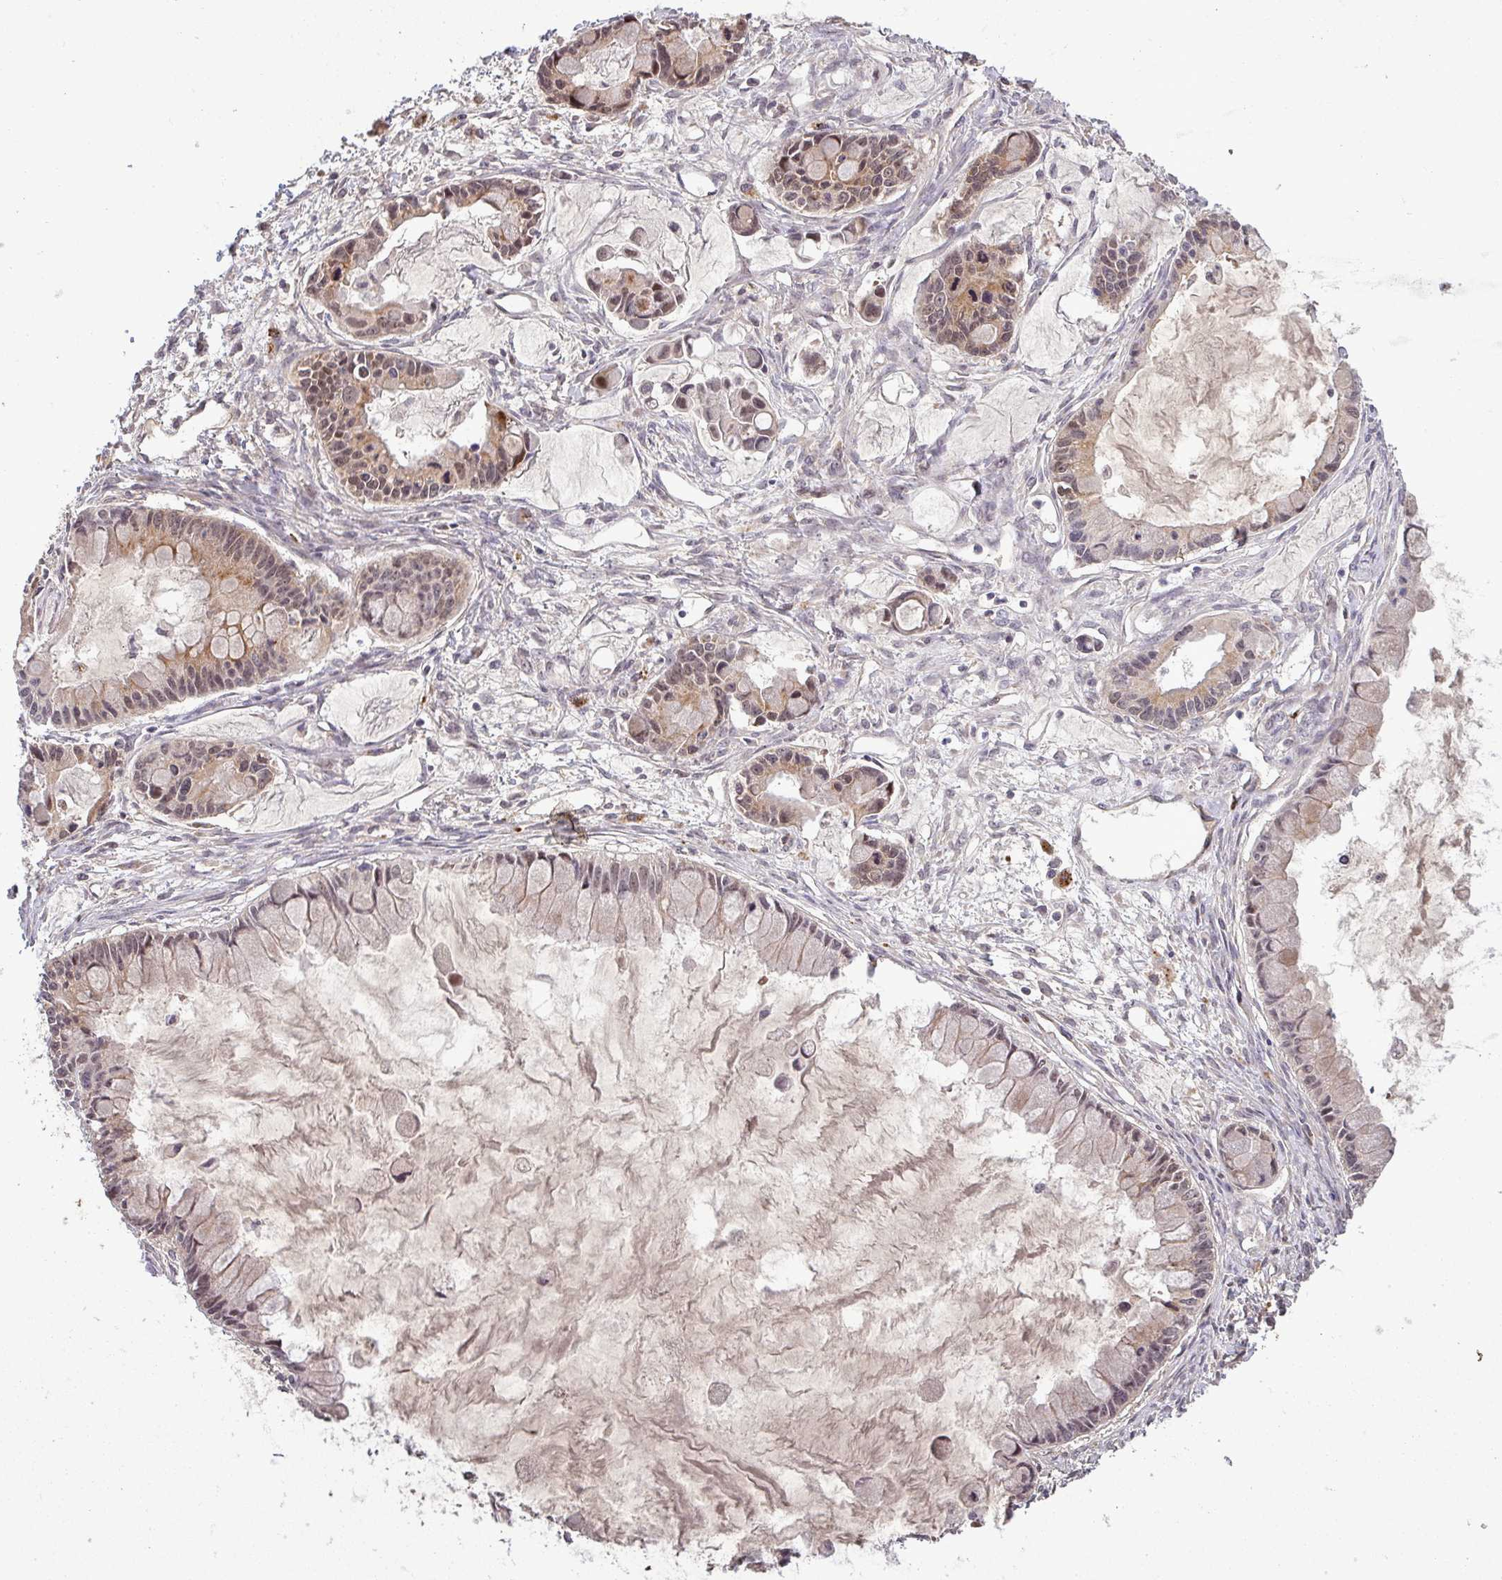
{"staining": {"intensity": "moderate", "quantity": ">75%", "location": "cytoplasmic/membranous,nuclear"}, "tissue": "ovarian cancer", "cell_type": "Tumor cells", "image_type": "cancer", "snomed": [{"axis": "morphology", "description": "Cystadenocarcinoma, mucinous, NOS"}, {"axis": "topography", "description": "Ovary"}], "caption": "Moderate cytoplasmic/membranous and nuclear staining is identified in about >75% of tumor cells in ovarian cancer.", "gene": "PUS1", "patient": {"sex": "female", "age": 63}}